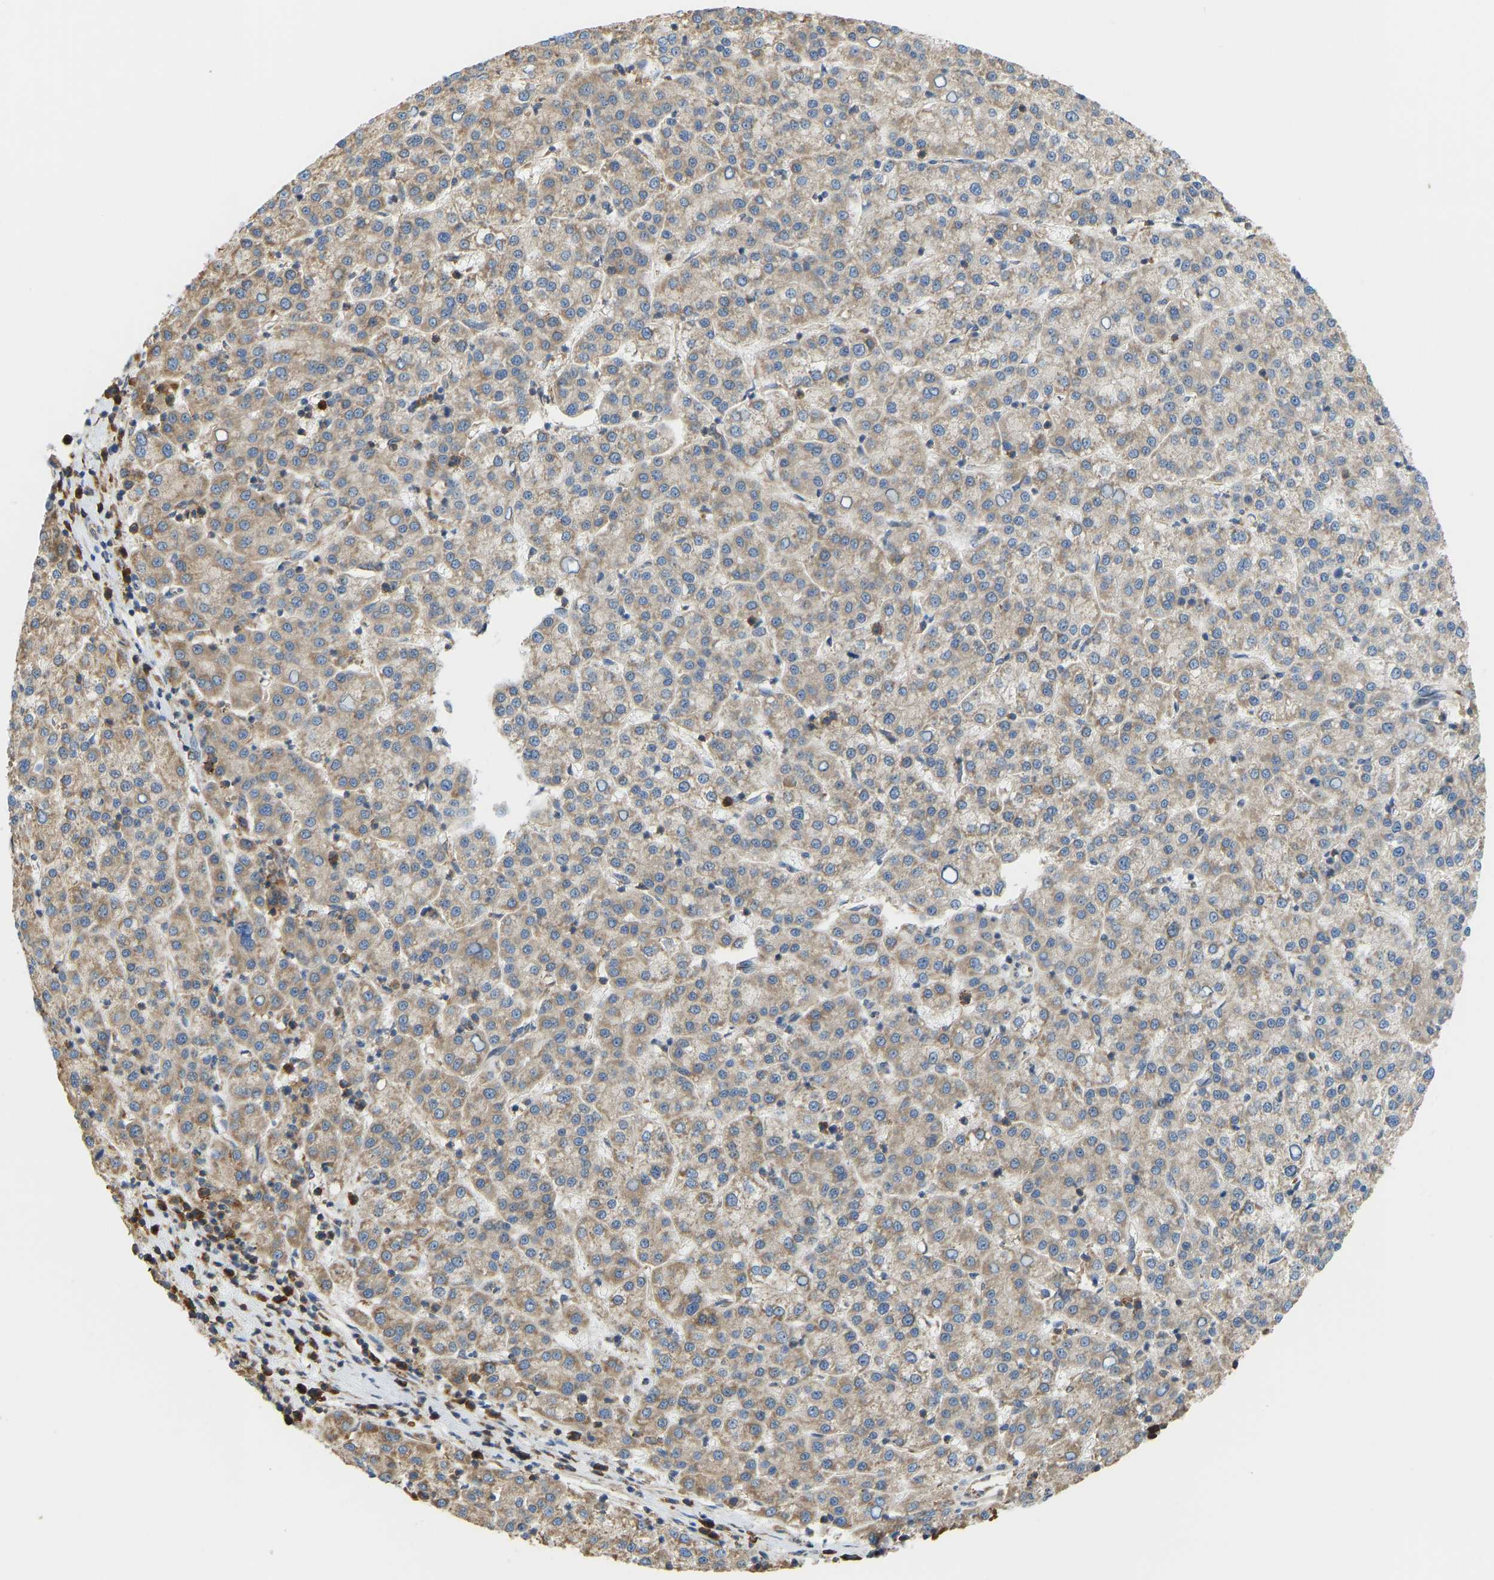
{"staining": {"intensity": "moderate", "quantity": ">75%", "location": "cytoplasmic/membranous"}, "tissue": "liver cancer", "cell_type": "Tumor cells", "image_type": "cancer", "snomed": [{"axis": "morphology", "description": "Carcinoma, Hepatocellular, NOS"}, {"axis": "topography", "description": "Liver"}], "caption": "This is an image of IHC staining of liver cancer (hepatocellular carcinoma), which shows moderate staining in the cytoplasmic/membranous of tumor cells.", "gene": "RPS6KB2", "patient": {"sex": "female", "age": 58}}